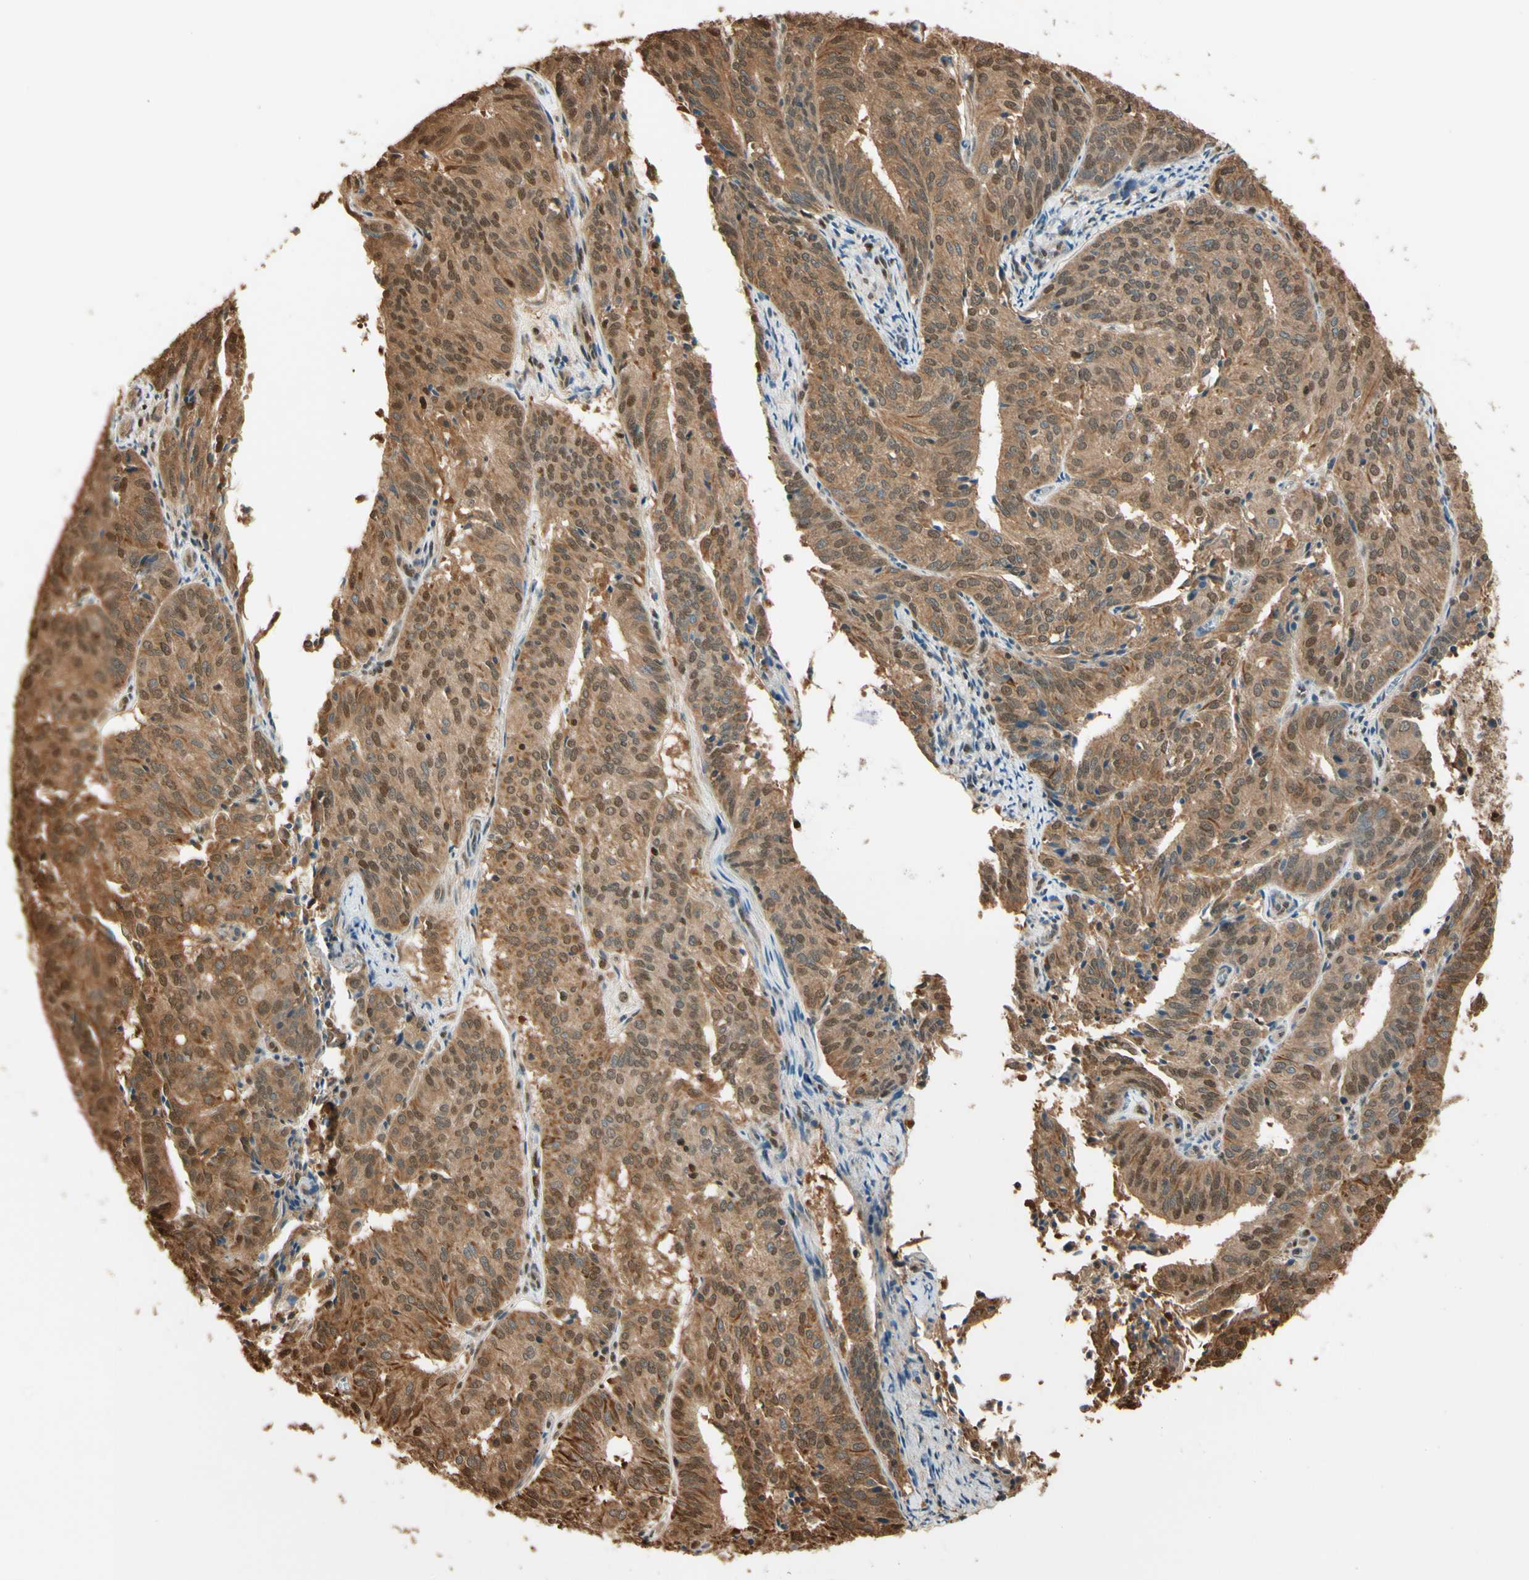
{"staining": {"intensity": "moderate", "quantity": ">75%", "location": "cytoplasmic/membranous,nuclear"}, "tissue": "endometrial cancer", "cell_type": "Tumor cells", "image_type": "cancer", "snomed": [{"axis": "morphology", "description": "Adenocarcinoma, NOS"}, {"axis": "topography", "description": "Uterus"}], "caption": "Tumor cells show moderate cytoplasmic/membranous and nuclear positivity in about >75% of cells in endometrial cancer (adenocarcinoma).", "gene": "PNCK", "patient": {"sex": "female", "age": 60}}